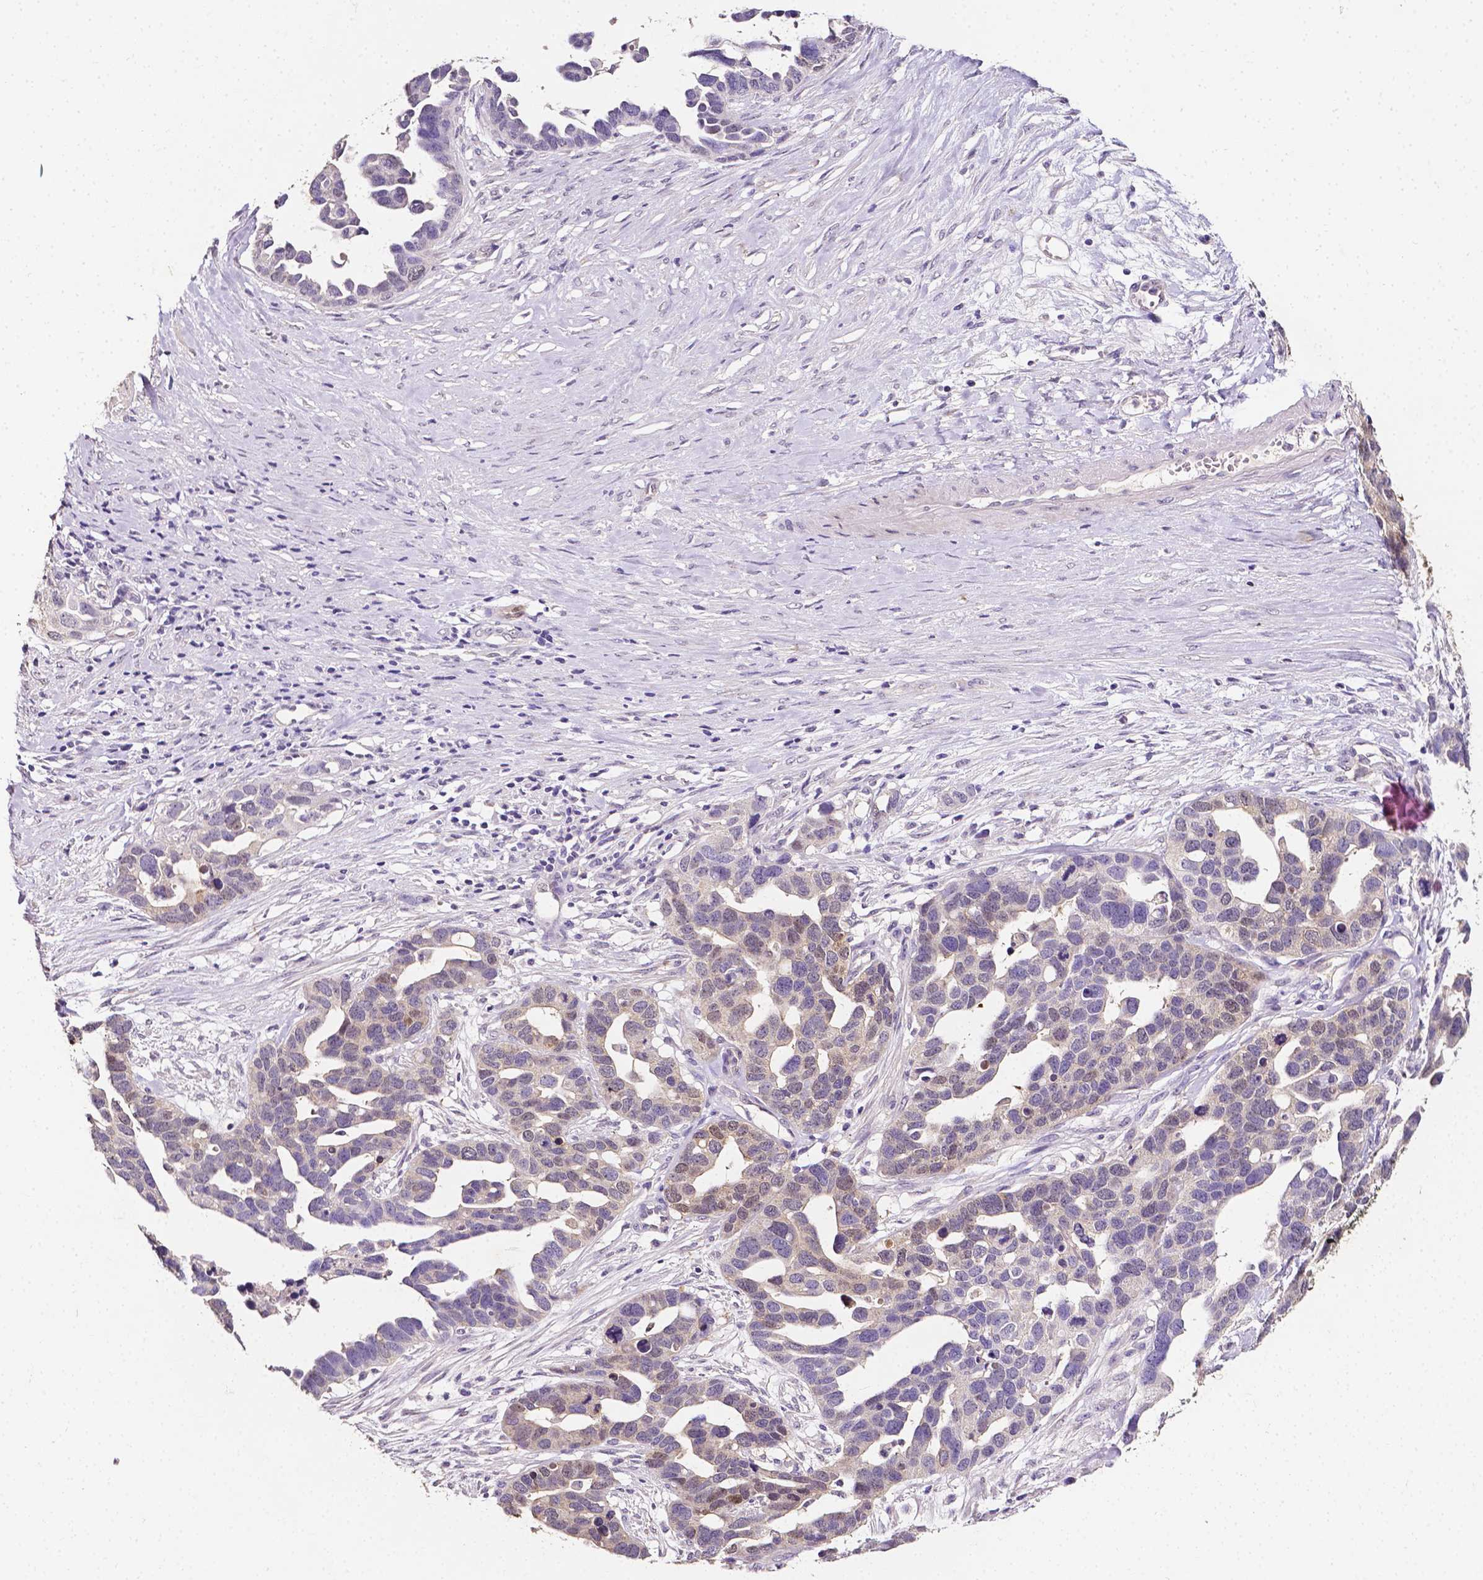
{"staining": {"intensity": "weak", "quantity": "25%-75%", "location": "cytoplasmic/membranous"}, "tissue": "ovarian cancer", "cell_type": "Tumor cells", "image_type": "cancer", "snomed": [{"axis": "morphology", "description": "Cystadenocarcinoma, serous, NOS"}, {"axis": "topography", "description": "Ovary"}], "caption": "Ovarian cancer stained with a protein marker demonstrates weak staining in tumor cells.", "gene": "PSAT1", "patient": {"sex": "female", "age": 54}}